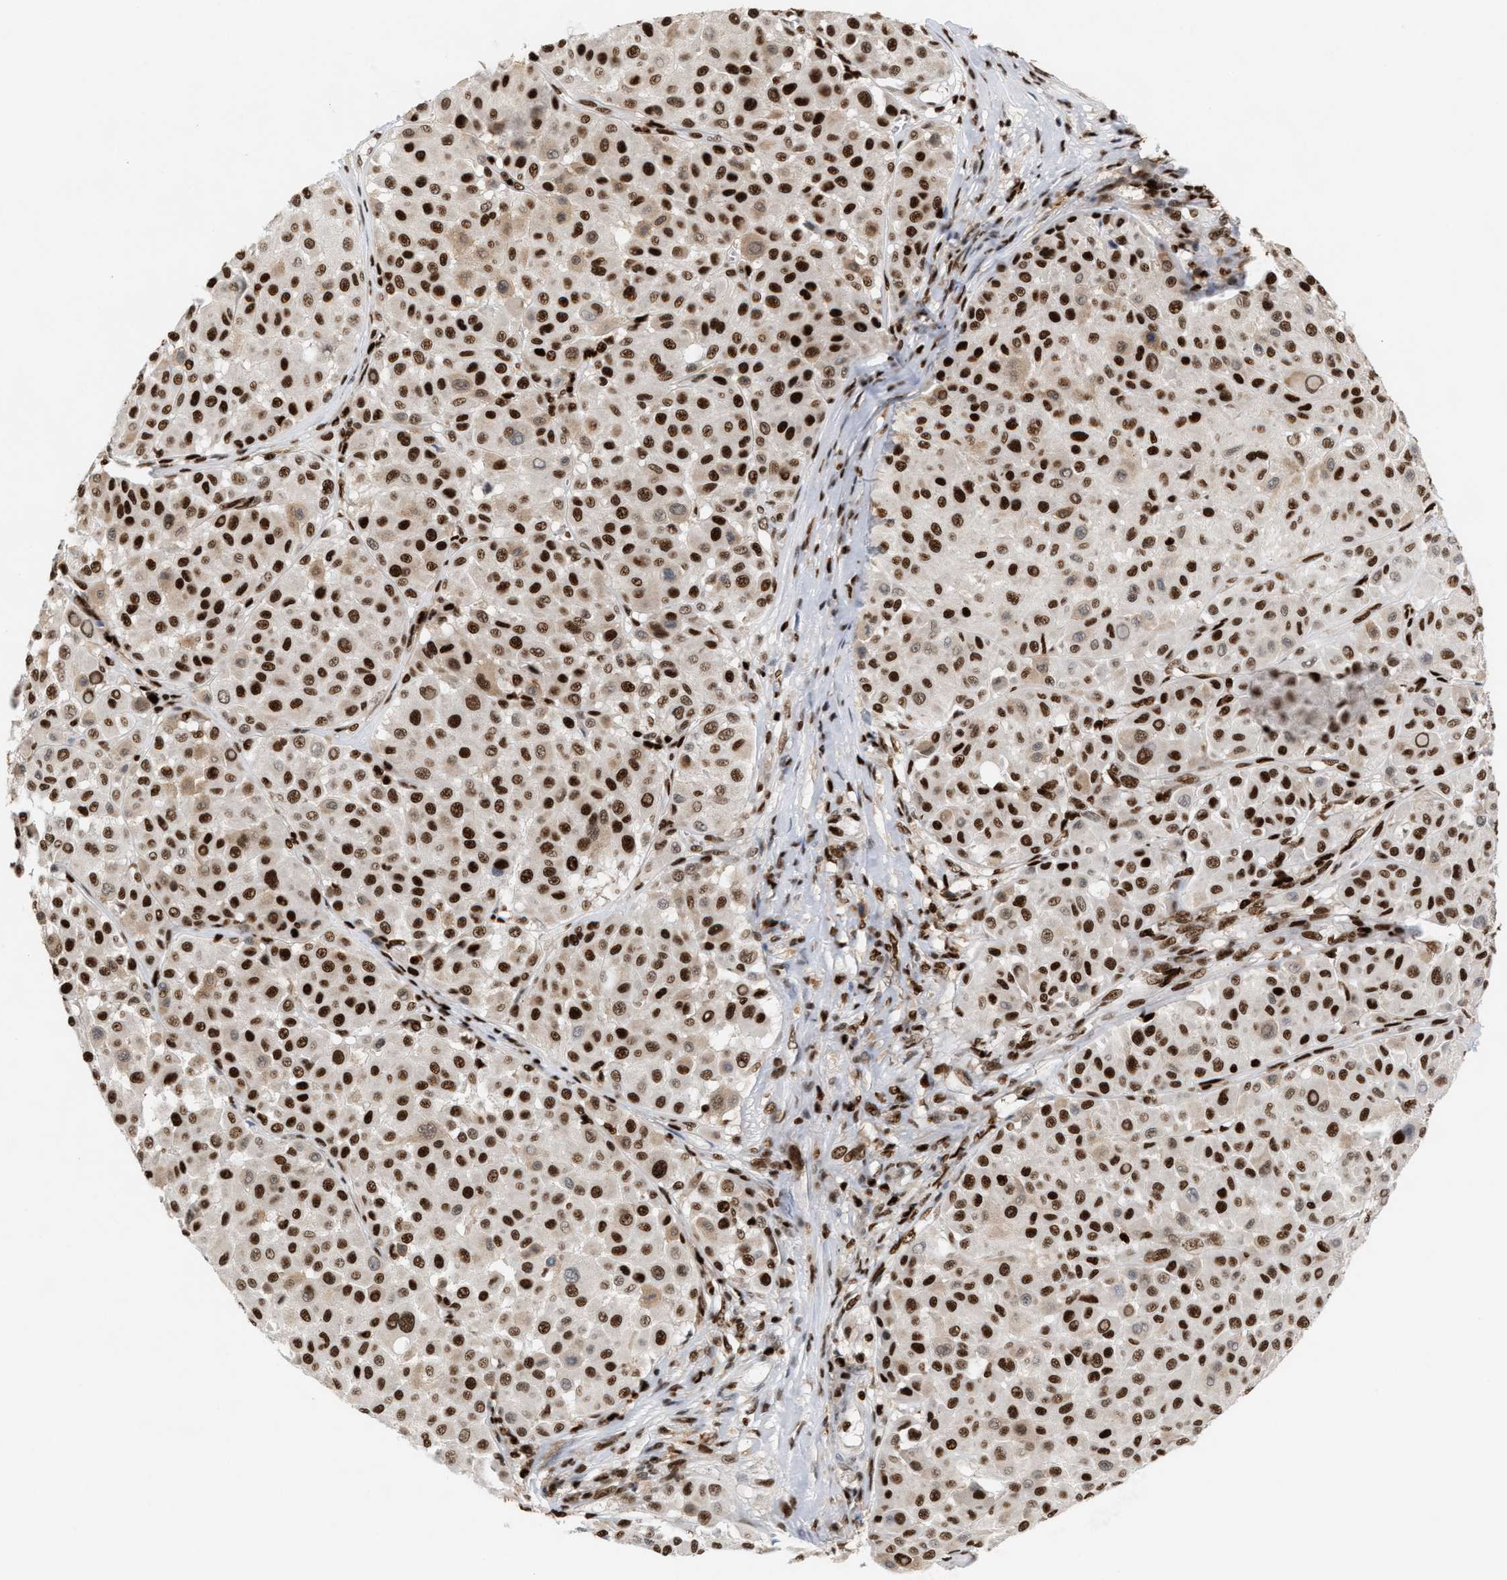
{"staining": {"intensity": "strong", "quantity": ">75%", "location": "nuclear"}, "tissue": "melanoma", "cell_type": "Tumor cells", "image_type": "cancer", "snomed": [{"axis": "morphology", "description": "Malignant melanoma, Metastatic site"}, {"axis": "topography", "description": "Soft tissue"}], "caption": "Tumor cells demonstrate strong nuclear positivity in about >75% of cells in malignant melanoma (metastatic site).", "gene": "RNASEK-C17orf49", "patient": {"sex": "male", "age": 41}}